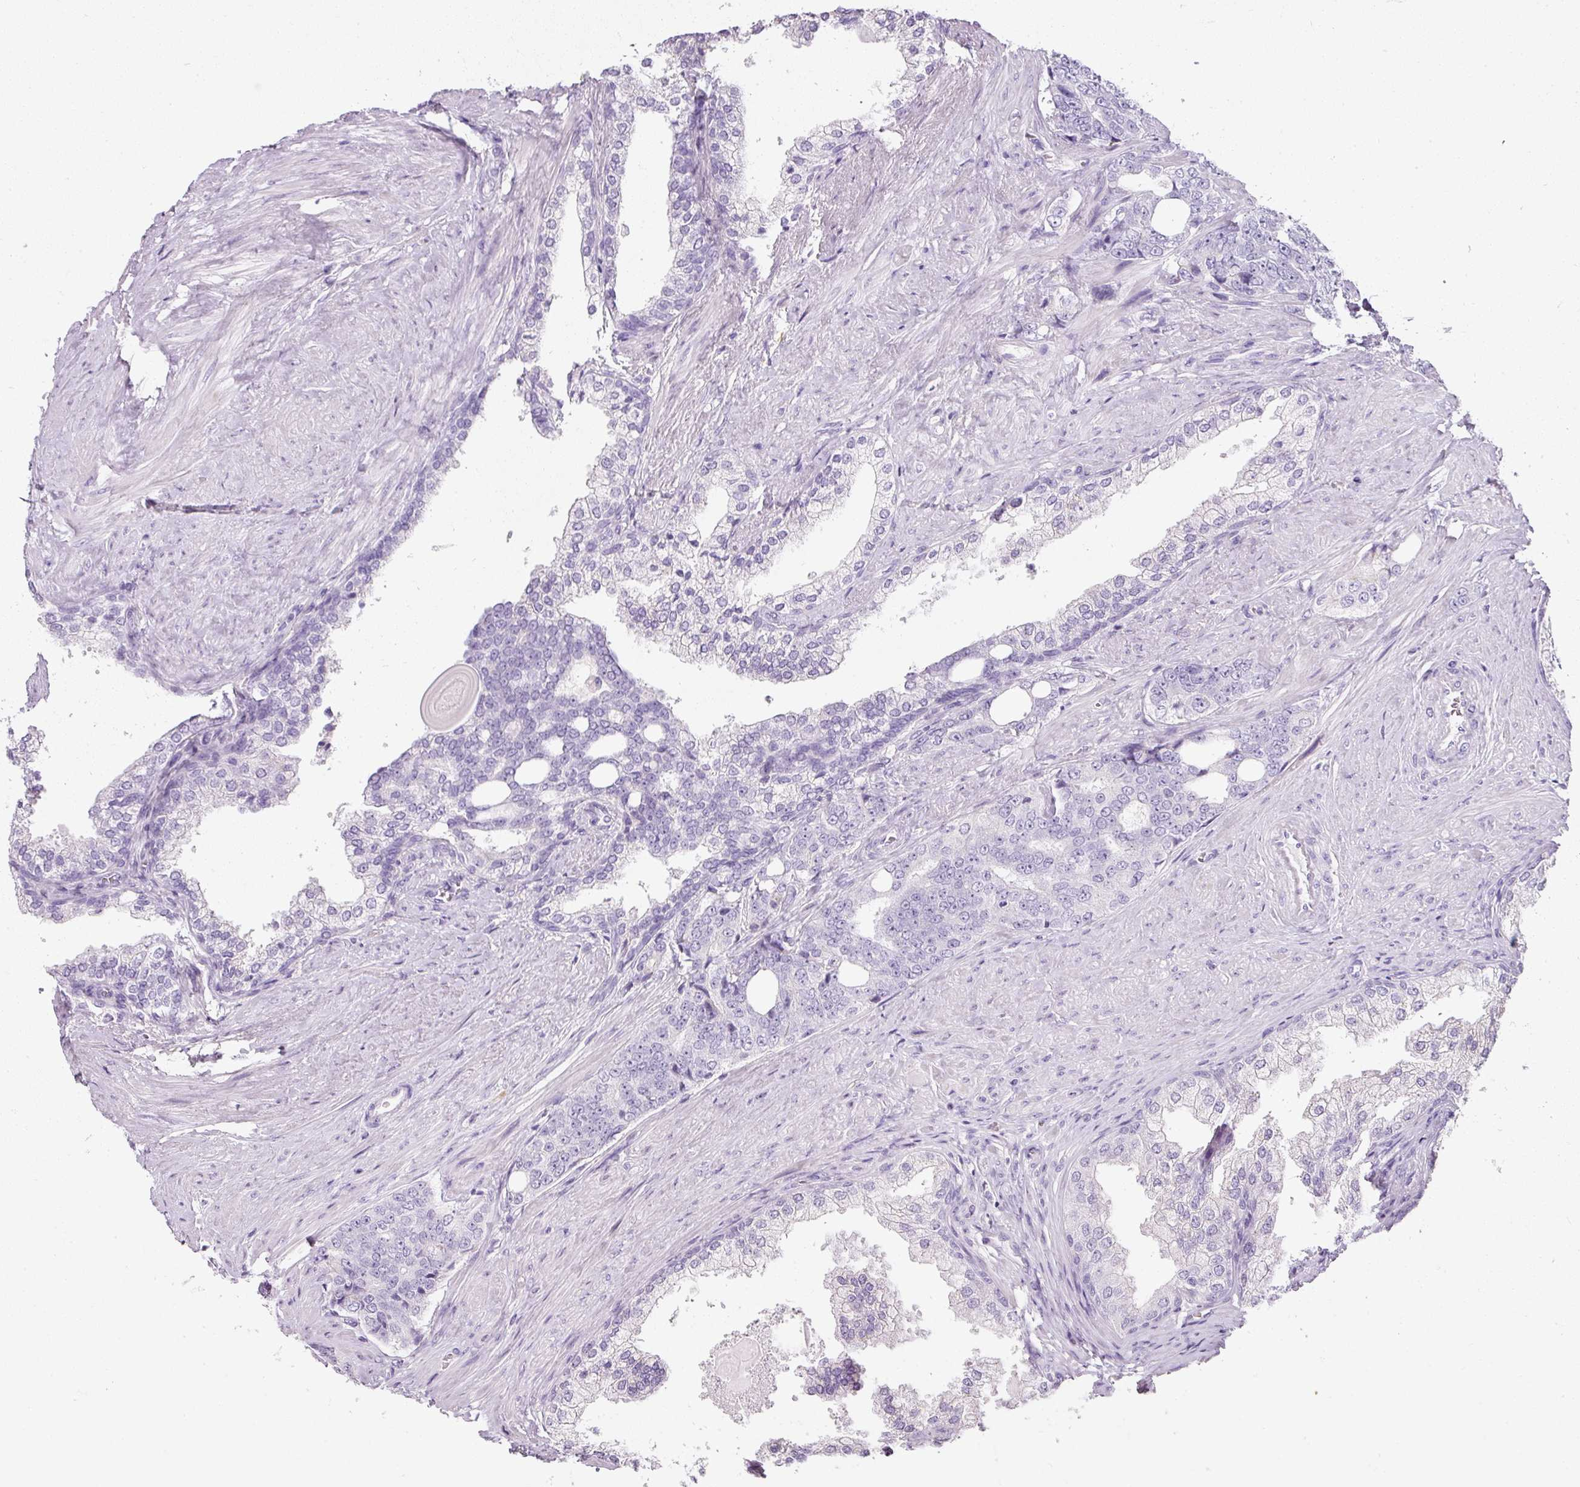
{"staining": {"intensity": "negative", "quantity": "none", "location": "none"}, "tissue": "prostate cancer", "cell_type": "Tumor cells", "image_type": "cancer", "snomed": [{"axis": "morphology", "description": "Adenocarcinoma, High grade"}, {"axis": "topography", "description": "Prostate"}], "caption": "Tumor cells show no significant protein expression in prostate adenocarcinoma (high-grade).", "gene": "DNM1", "patient": {"sex": "male", "age": 67}}